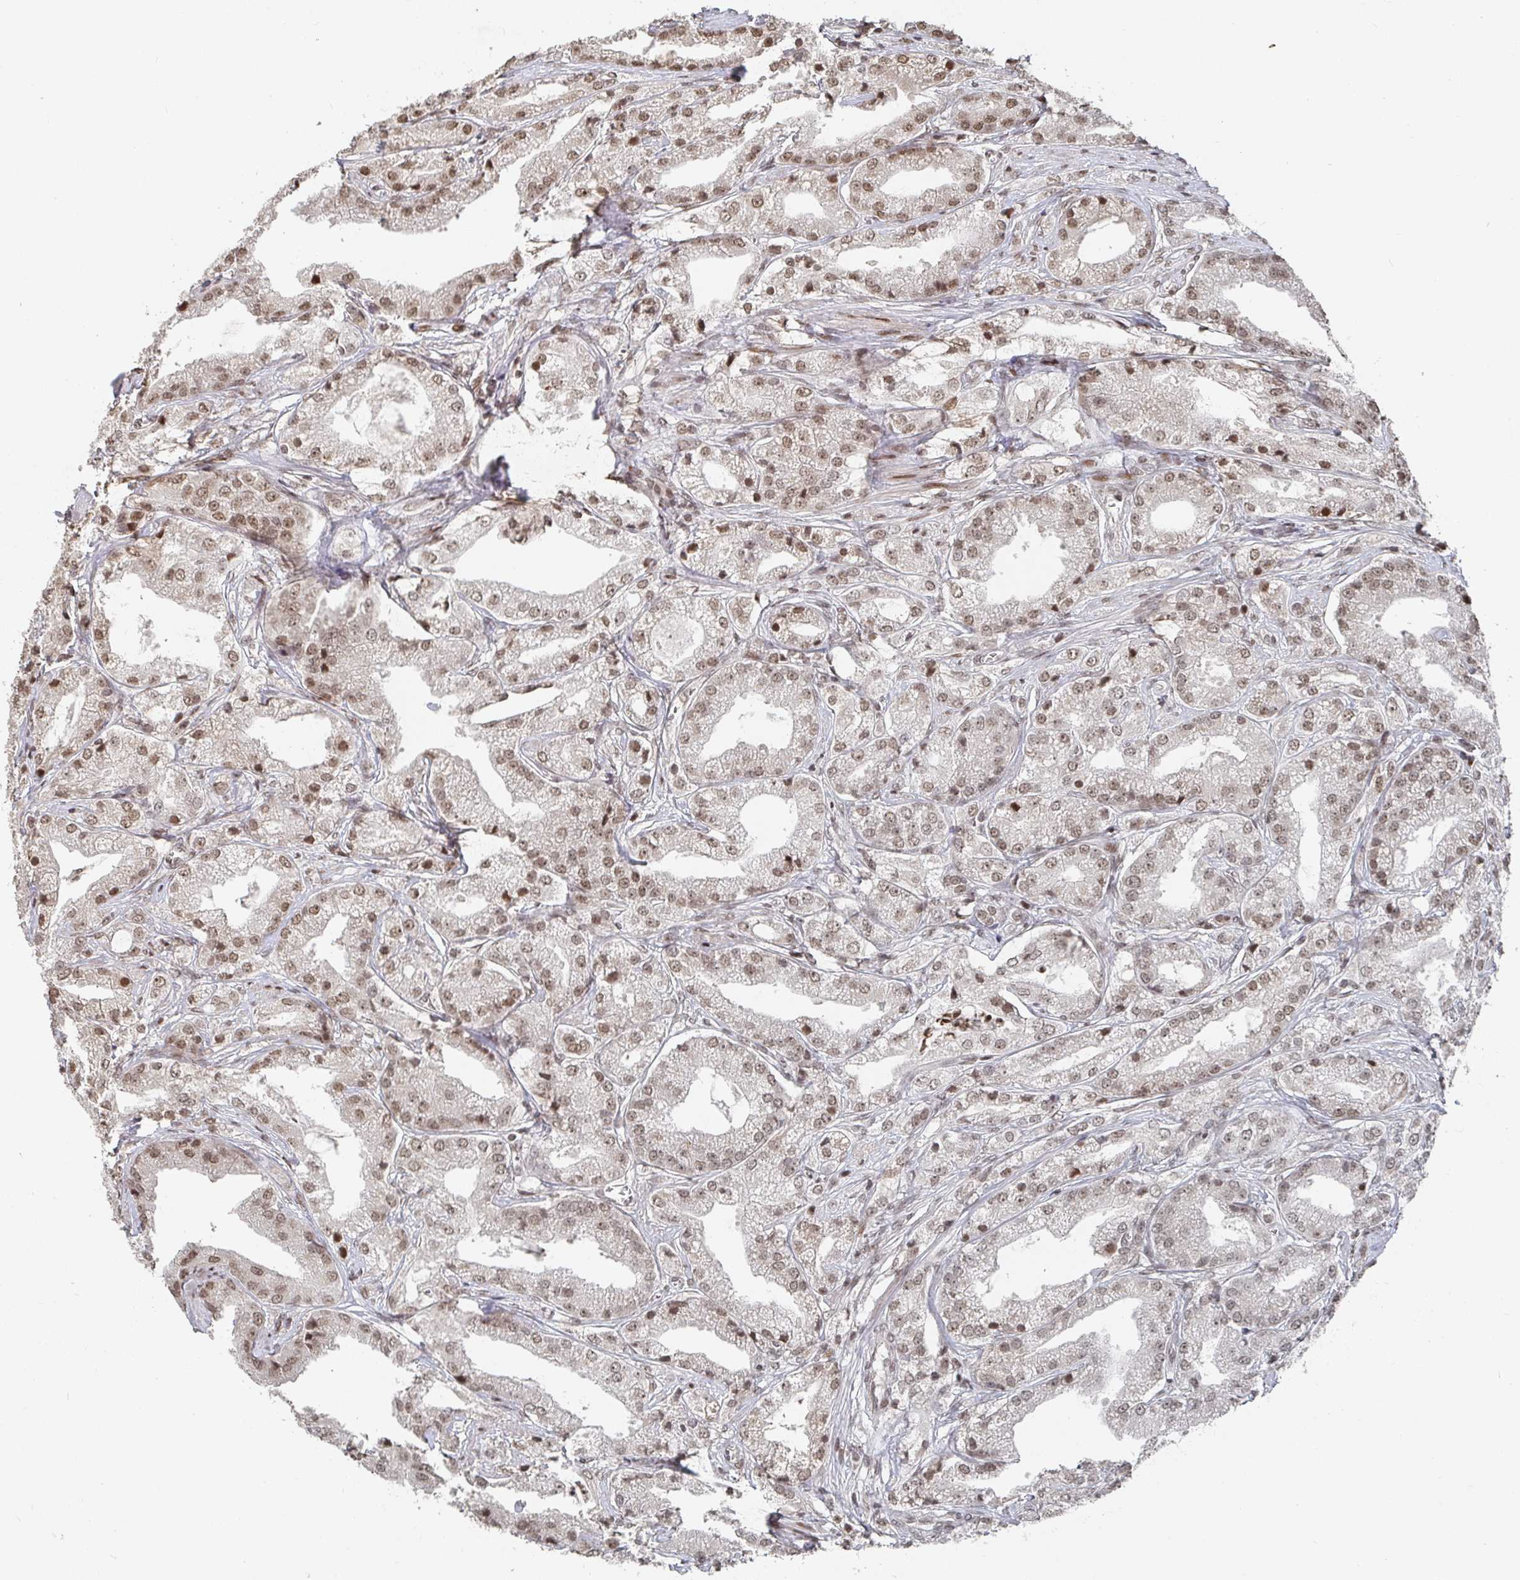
{"staining": {"intensity": "moderate", "quantity": ">75%", "location": "nuclear"}, "tissue": "prostate cancer", "cell_type": "Tumor cells", "image_type": "cancer", "snomed": [{"axis": "morphology", "description": "Adenocarcinoma, High grade"}, {"axis": "topography", "description": "Prostate"}], "caption": "This photomicrograph displays immunohistochemistry staining of human prostate cancer (high-grade adenocarcinoma), with medium moderate nuclear staining in approximately >75% of tumor cells.", "gene": "ZDHHC12", "patient": {"sex": "male", "age": 61}}